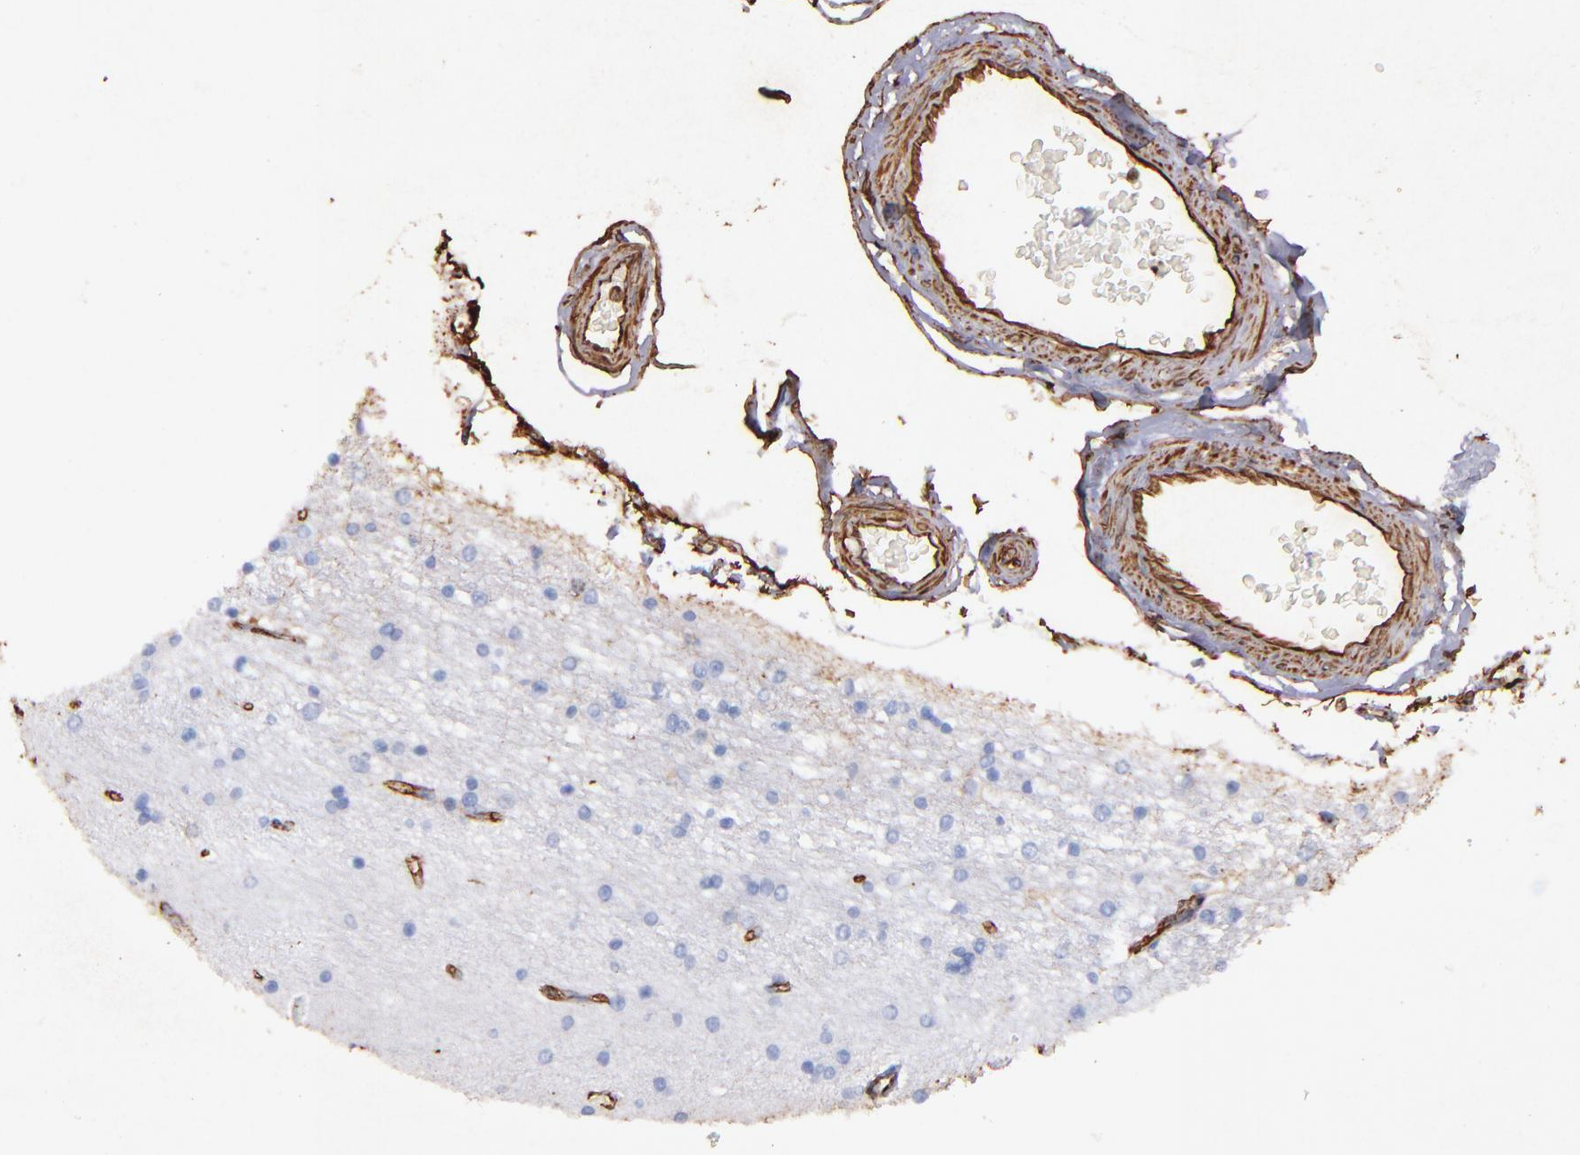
{"staining": {"intensity": "moderate", "quantity": "<25%", "location": "cytoplasmic/membranous"}, "tissue": "hippocampus", "cell_type": "Glial cells", "image_type": "normal", "snomed": [{"axis": "morphology", "description": "Normal tissue, NOS"}, {"axis": "topography", "description": "Hippocampus"}], "caption": "Protein expression analysis of benign hippocampus reveals moderate cytoplasmic/membranous expression in about <25% of glial cells.", "gene": "VIM", "patient": {"sex": "female", "age": 54}}